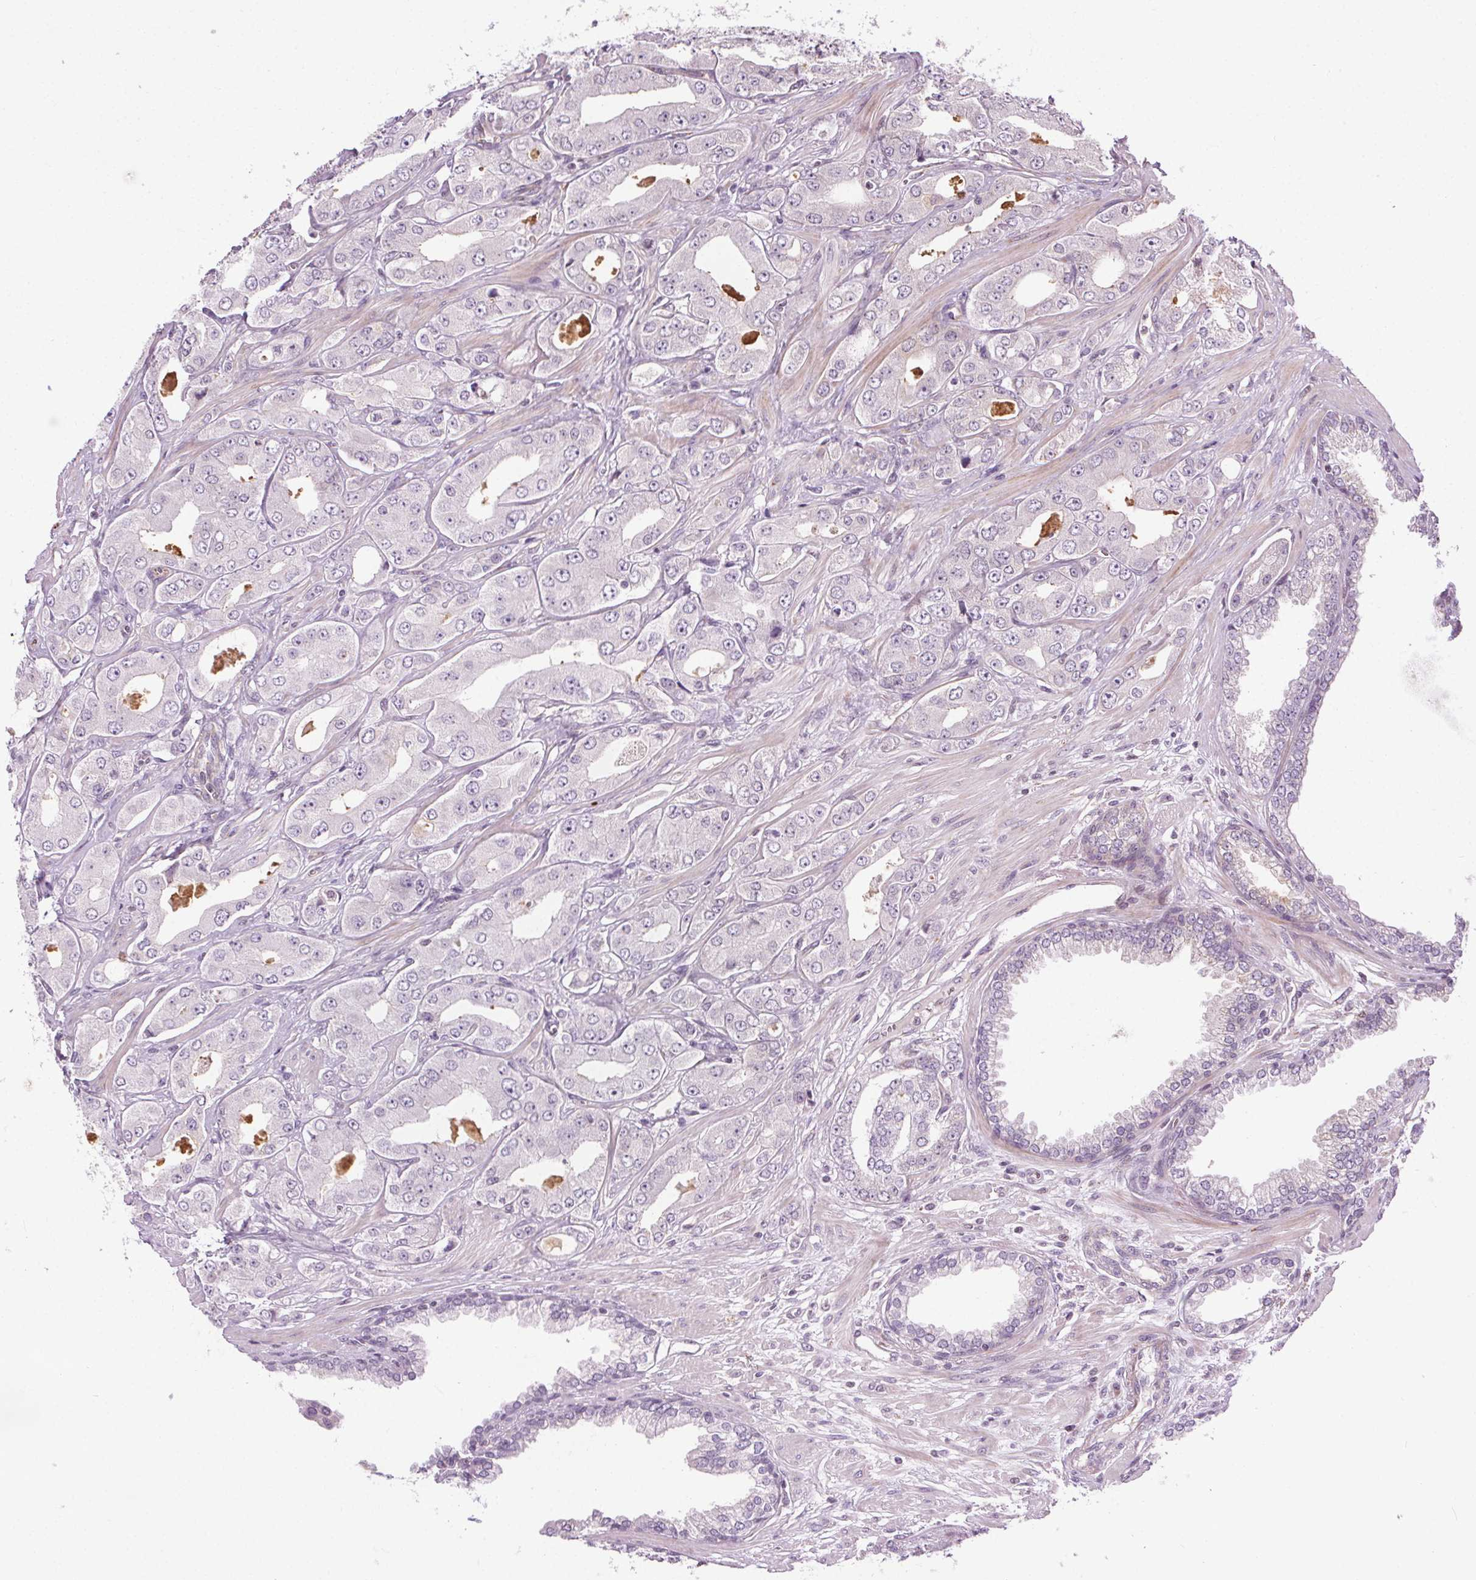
{"staining": {"intensity": "negative", "quantity": "none", "location": "none"}, "tissue": "prostate cancer", "cell_type": "Tumor cells", "image_type": "cancer", "snomed": [{"axis": "morphology", "description": "Adenocarcinoma, Low grade"}, {"axis": "topography", "description": "Prostate"}], "caption": "Immunohistochemistry (IHC) image of neoplastic tissue: low-grade adenocarcinoma (prostate) stained with DAB displays no significant protein positivity in tumor cells. (DAB (3,3'-diaminobenzidine) immunohistochemistry with hematoxylin counter stain).", "gene": "LFNG", "patient": {"sex": "male", "age": 60}}